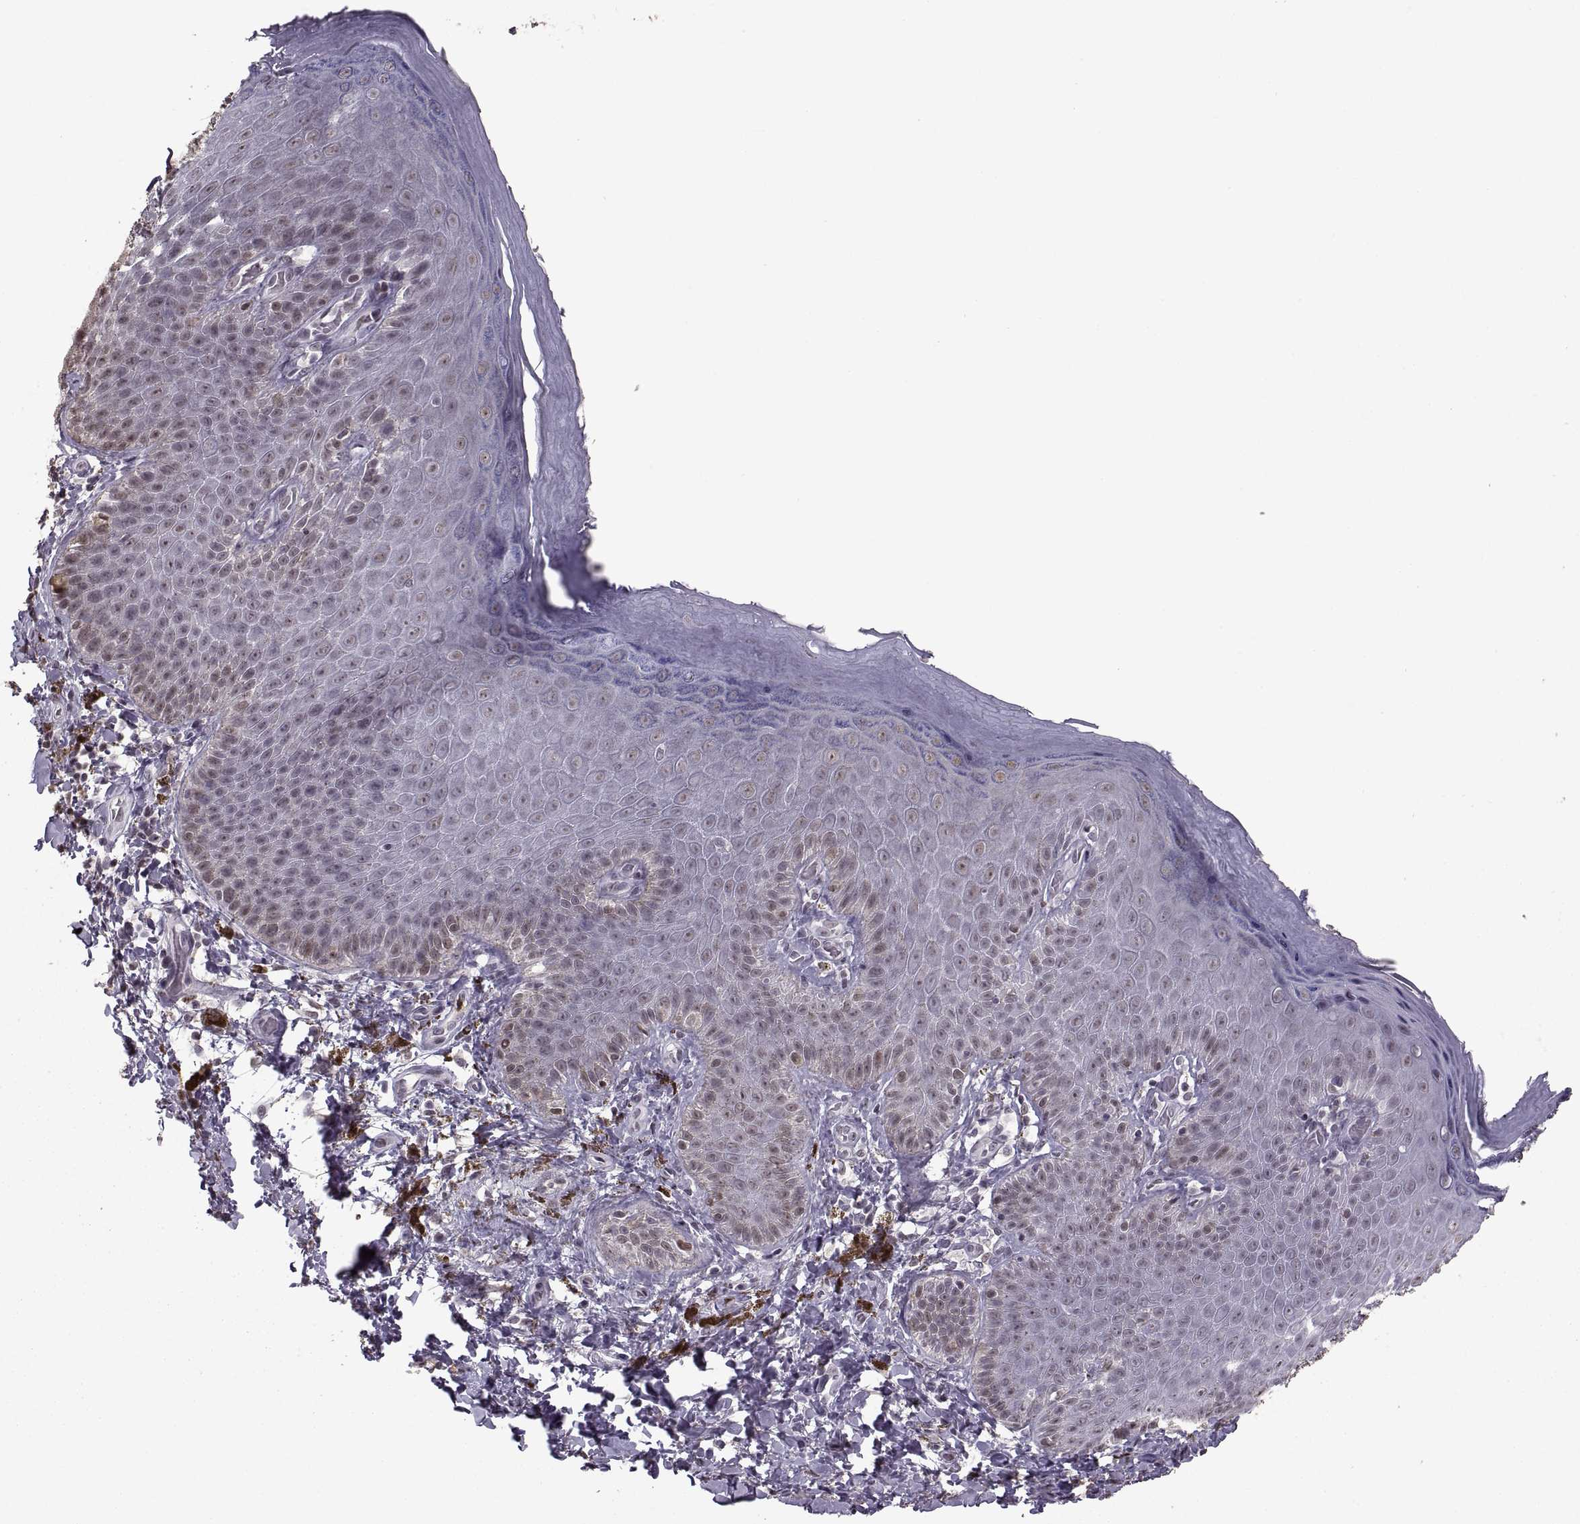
{"staining": {"intensity": "negative", "quantity": "none", "location": "none"}, "tissue": "skin", "cell_type": "Epidermal cells", "image_type": "normal", "snomed": [{"axis": "morphology", "description": "Normal tissue, NOS"}, {"axis": "topography", "description": "Anal"}], "caption": "Immunohistochemical staining of unremarkable skin demonstrates no significant expression in epidermal cells. (DAB immunohistochemistry, high magnification).", "gene": "PALS1", "patient": {"sex": "male", "age": 53}}